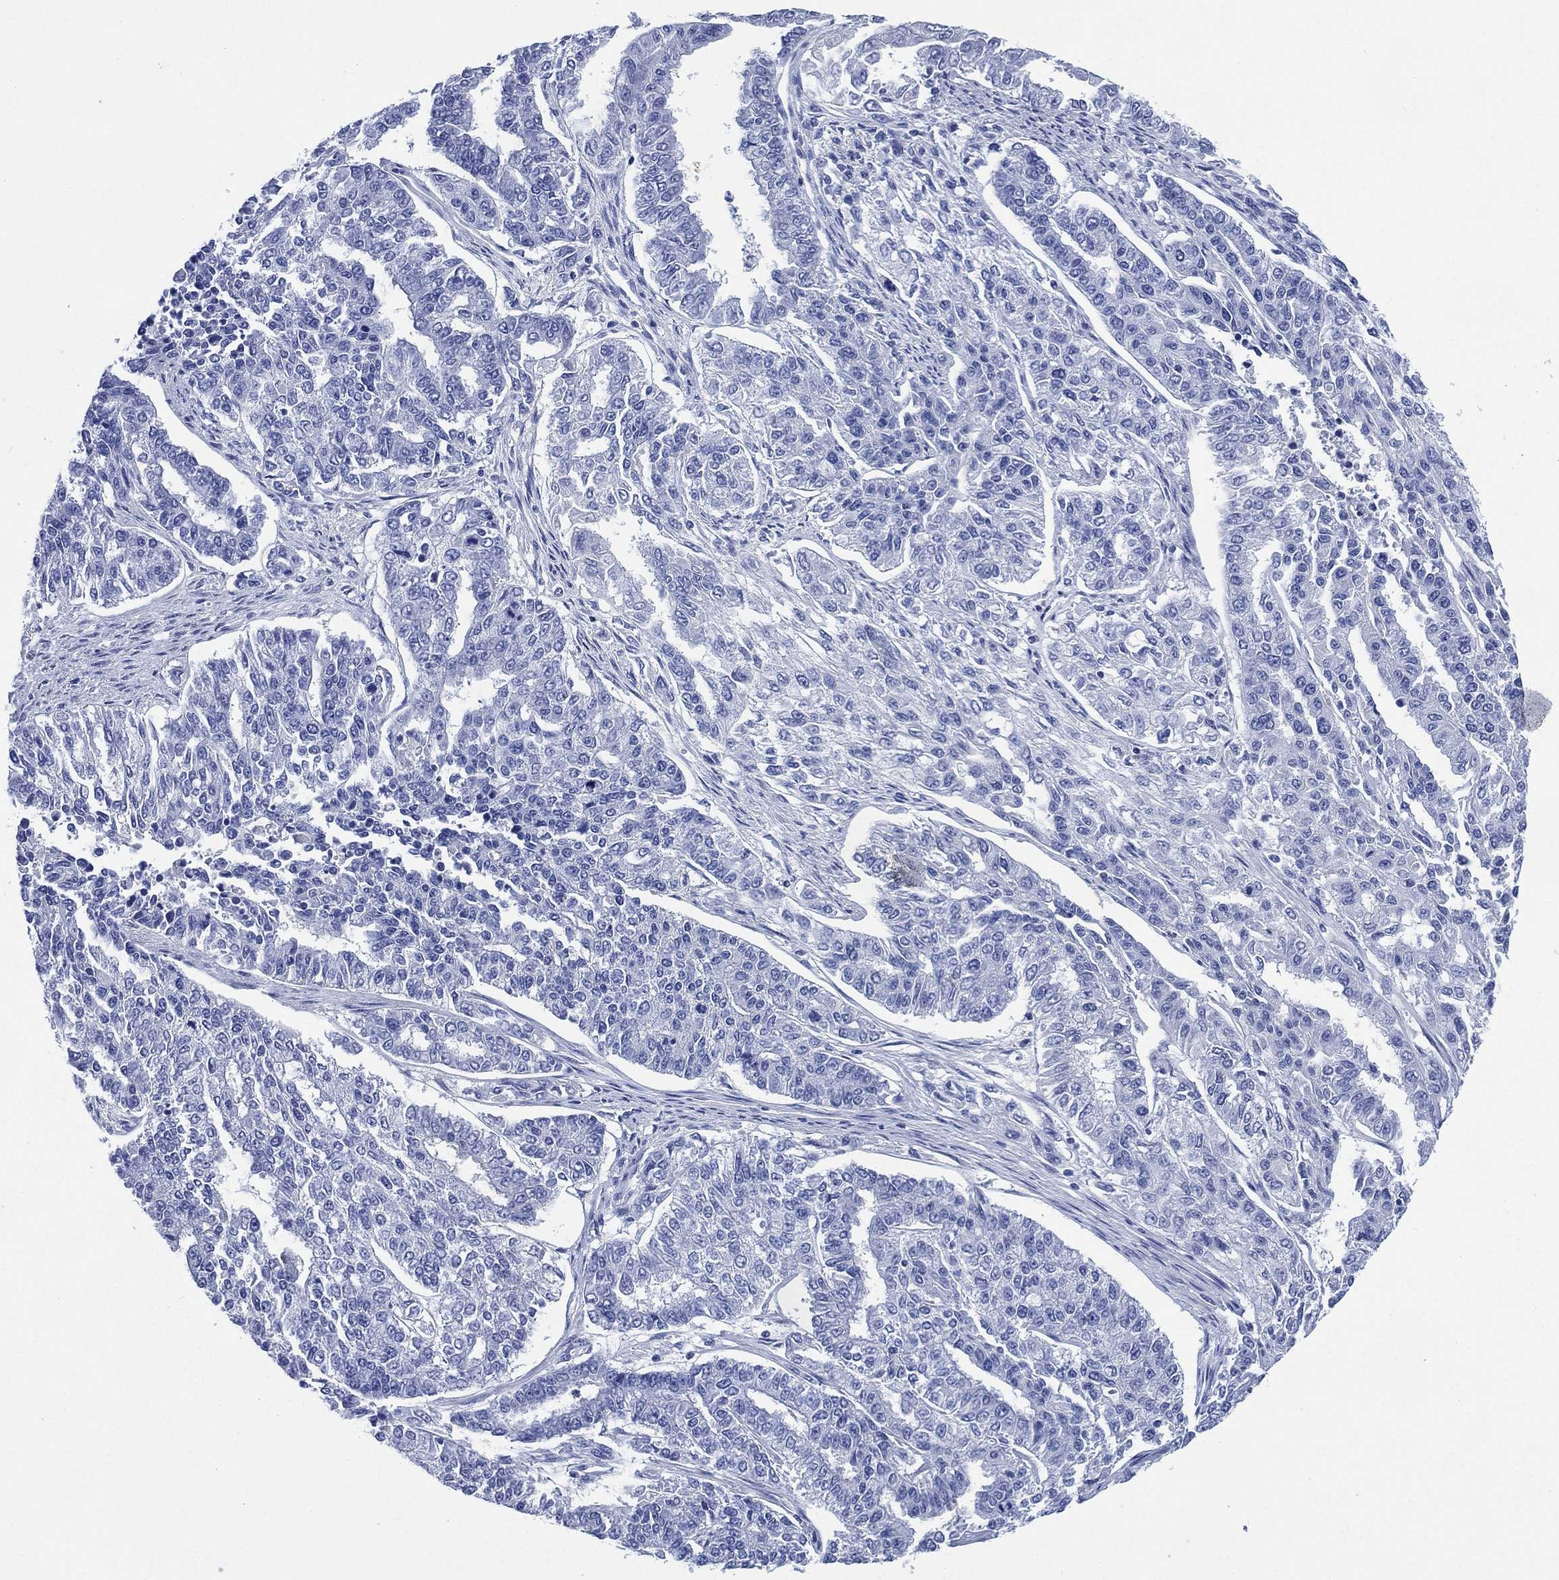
{"staining": {"intensity": "negative", "quantity": "none", "location": "none"}, "tissue": "endometrial cancer", "cell_type": "Tumor cells", "image_type": "cancer", "snomed": [{"axis": "morphology", "description": "Adenocarcinoma, NOS"}, {"axis": "topography", "description": "Uterus"}], "caption": "Immunohistochemistry (IHC) micrograph of neoplastic tissue: adenocarcinoma (endometrial) stained with DAB displays no significant protein staining in tumor cells.", "gene": "SIGLECL1", "patient": {"sex": "female", "age": 59}}